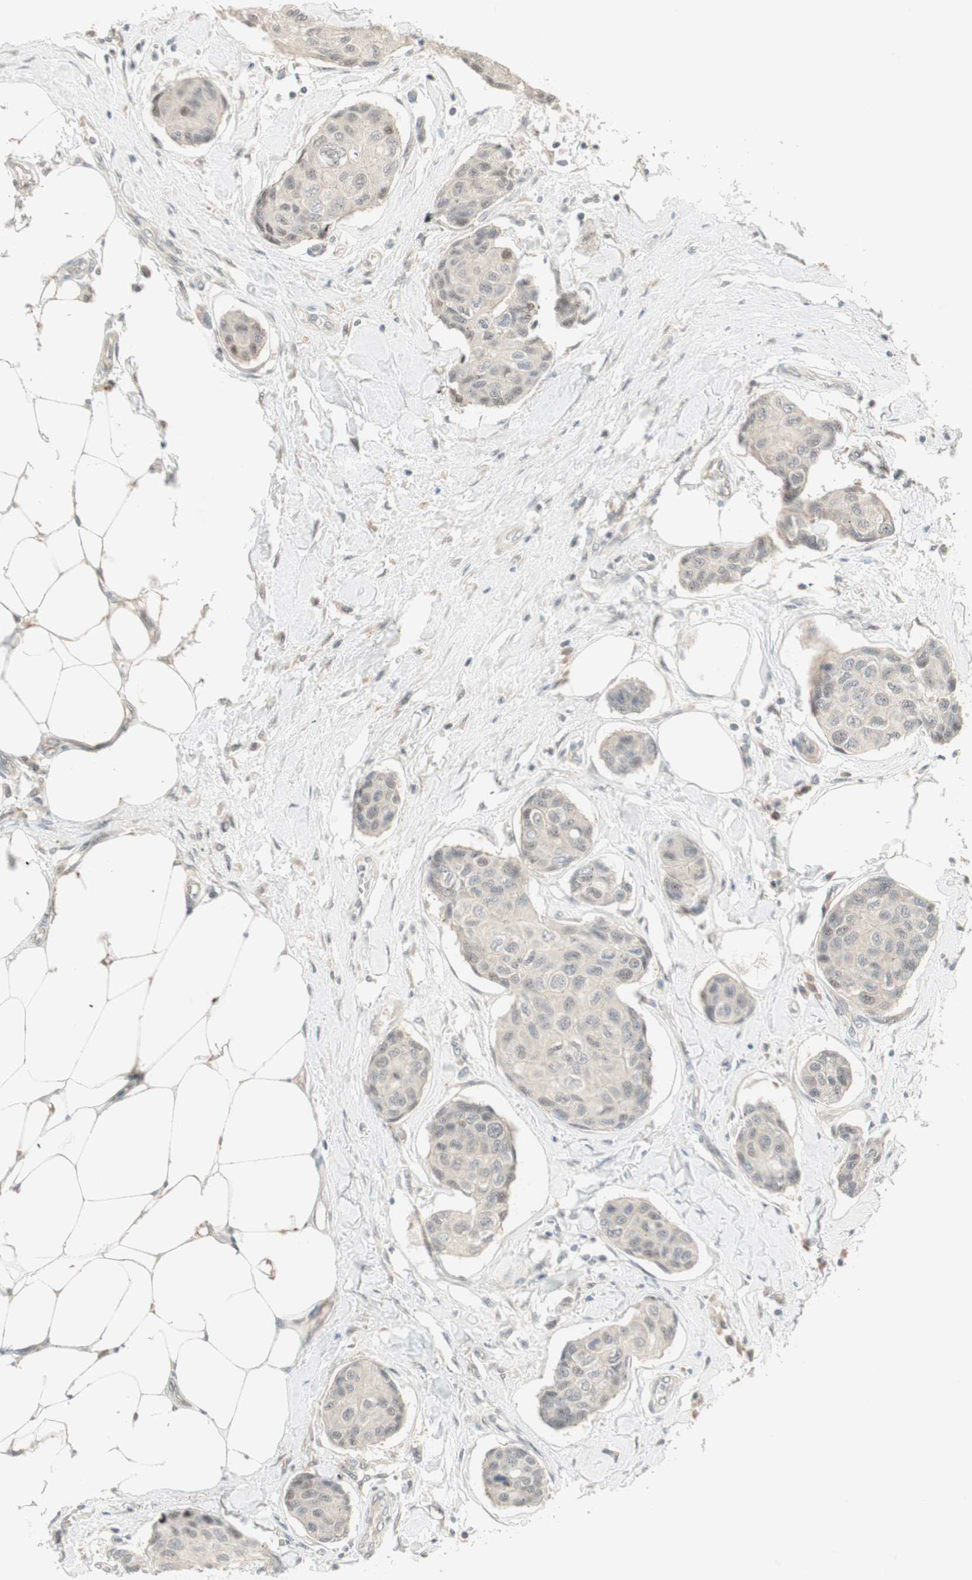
{"staining": {"intensity": "weak", "quantity": ">75%", "location": "cytoplasmic/membranous,nuclear"}, "tissue": "breast cancer", "cell_type": "Tumor cells", "image_type": "cancer", "snomed": [{"axis": "morphology", "description": "Duct carcinoma"}, {"axis": "topography", "description": "Breast"}], "caption": "Invasive ductal carcinoma (breast) stained for a protein (brown) shows weak cytoplasmic/membranous and nuclear positive staining in about >75% of tumor cells.", "gene": "ACSL5", "patient": {"sex": "female", "age": 80}}